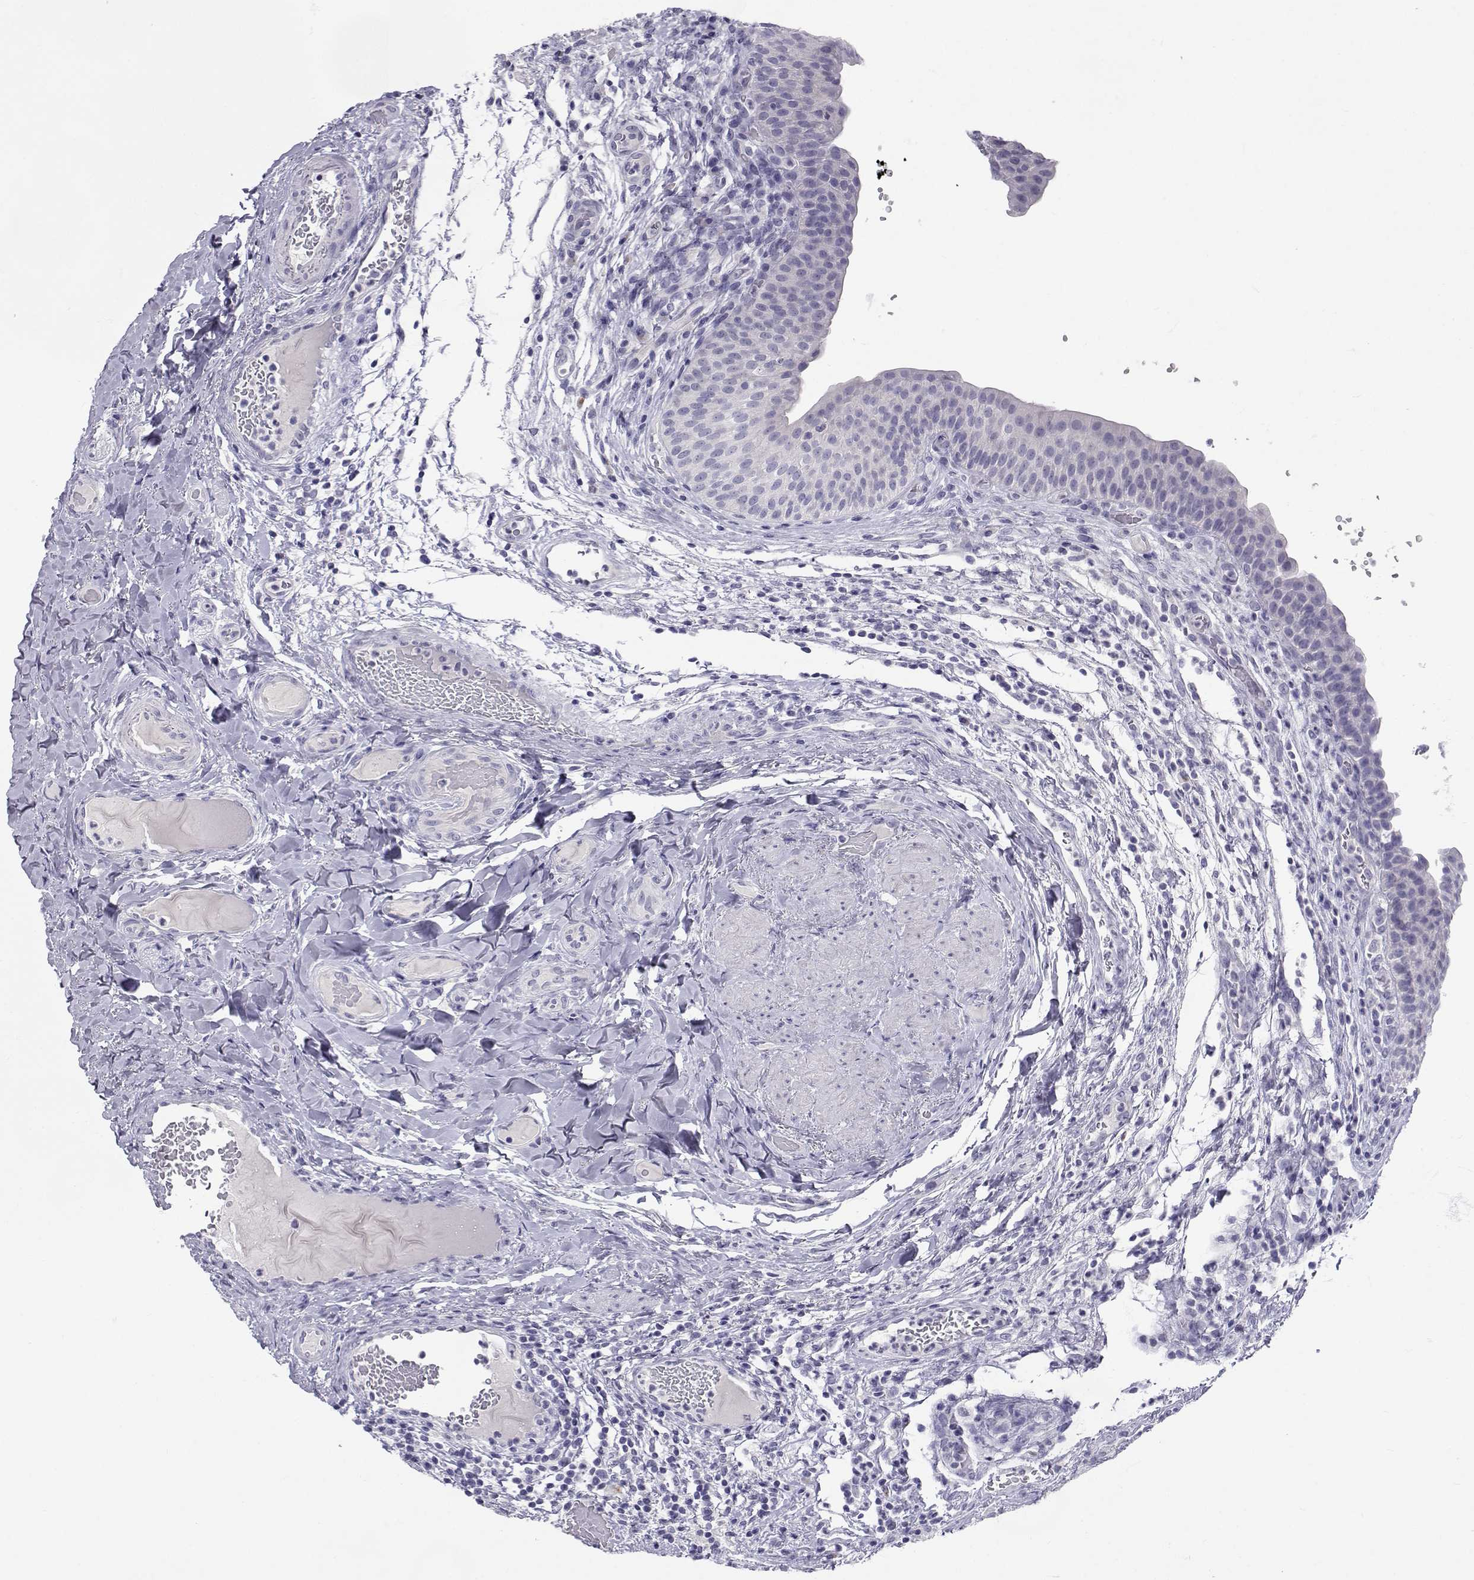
{"staining": {"intensity": "negative", "quantity": "none", "location": "none"}, "tissue": "urinary bladder", "cell_type": "Urothelial cells", "image_type": "normal", "snomed": [{"axis": "morphology", "description": "Normal tissue, NOS"}, {"axis": "topography", "description": "Urinary bladder"}], "caption": "IHC micrograph of unremarkable urinary bladder: urinary bladder stained with DAB (3,3'-diaminobenzidine) displays no significant protein staining in urothelial cells. Brightfield microscopy of immunohistochemistry (IHC) stained with DAB (3,3'-diaminobenzidine) (brown) and hematoxylin (blue), captured at high magnification.", "gene": "SLC6A3", "patient": {"sex": "male", "age": 66}}